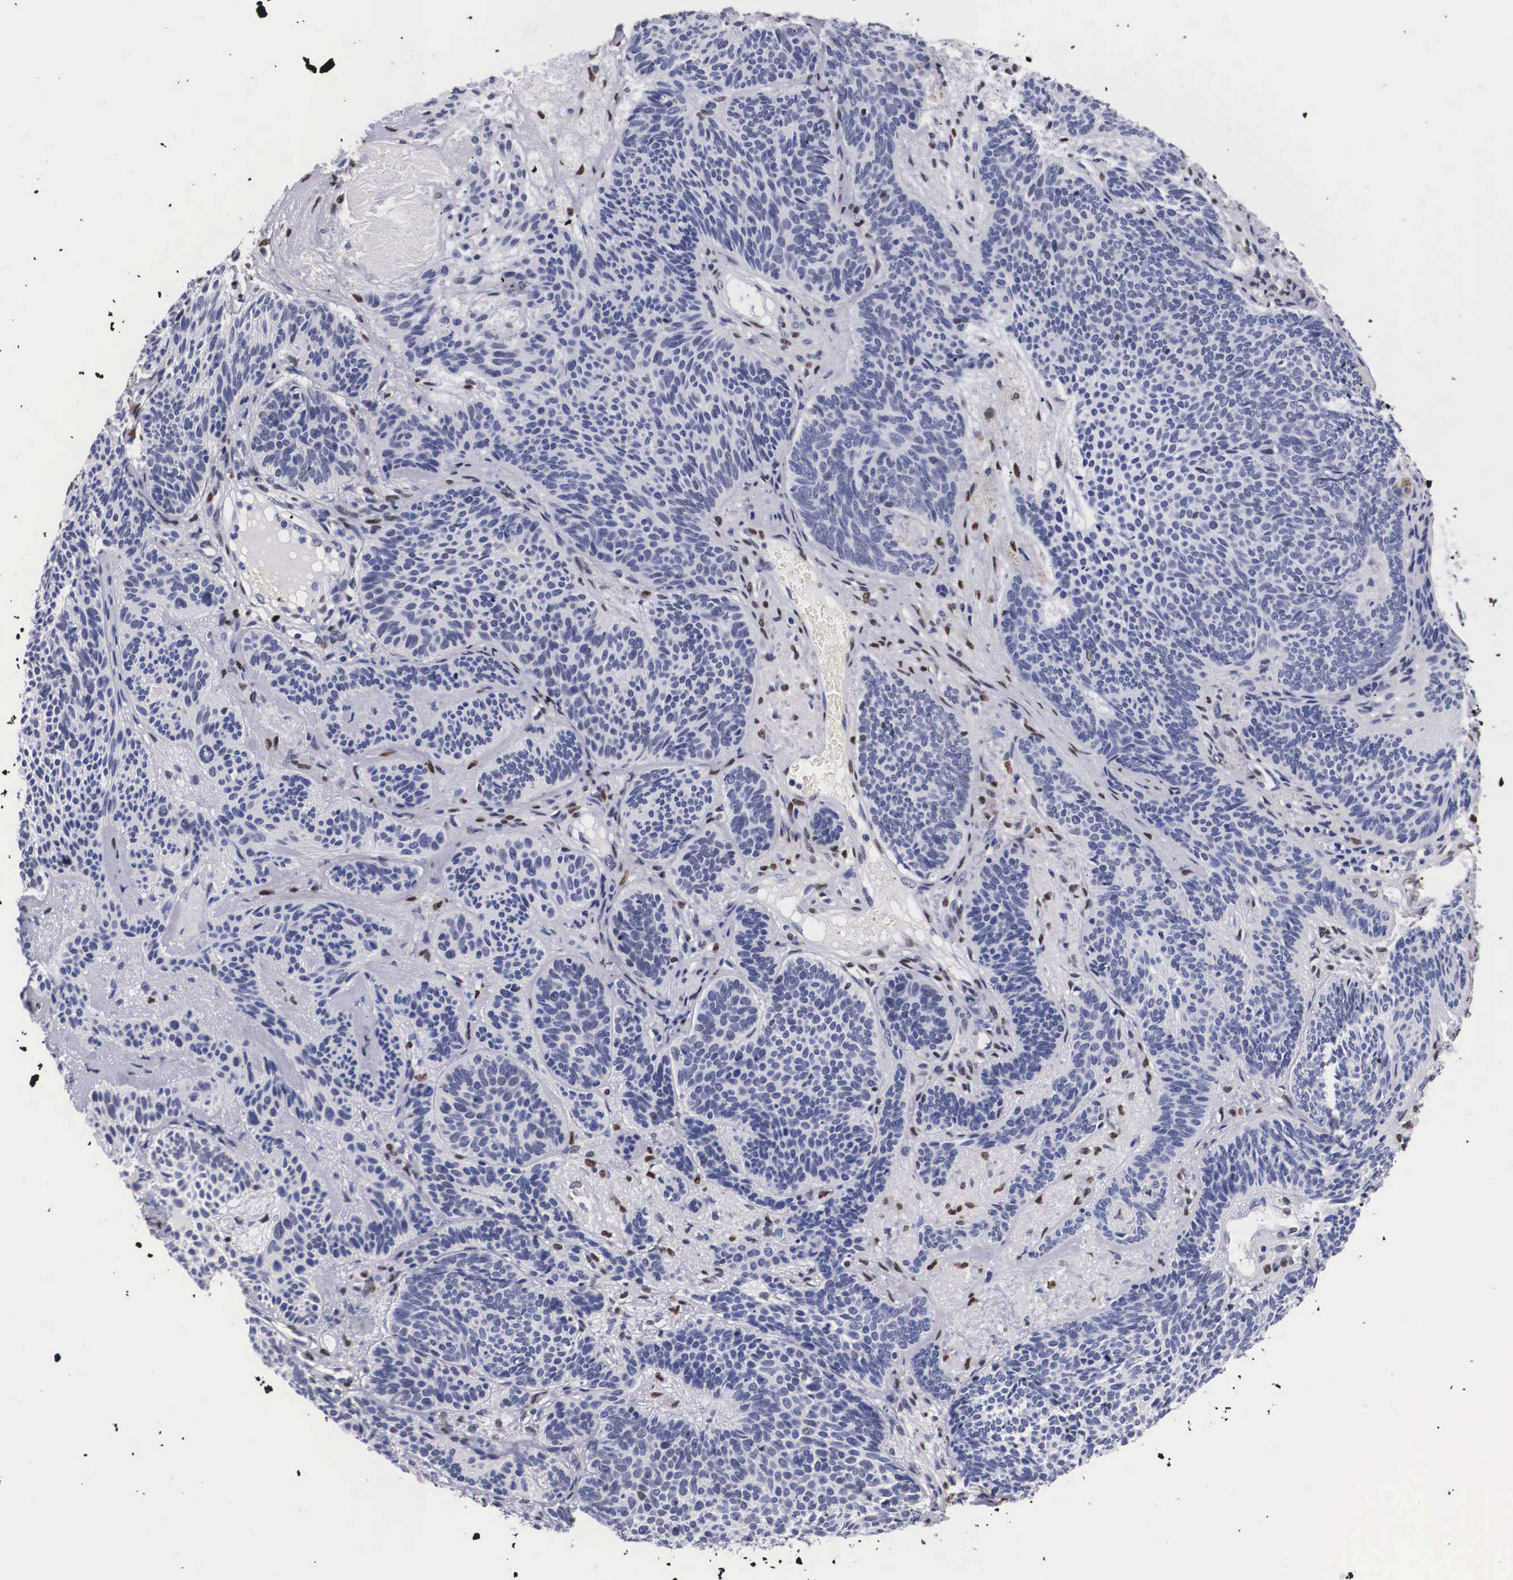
{"staining": {"intensity": "negative", "quantity": "none", "location": "none"}, "tissue": "skin cancer", "cell_type": "Tumor cells", "image_type": "cancer", "snomed": [{"axis": "morphology", "description": "Basal cell carcinoma"}, {"axis": "topography", "description": "Skin"}], "caption": "High magnification brightfield microscopy of basal cell carcinoma (skin) stained with DAB (brown) and counterstained with hematoxylin (blue): tumor cells show no significant positivity. (DAB (3,3'-diaminobenzidine) immunohistochemistry (IHC), high magnification).", "gene": "KHDRBS3", "patient": {"sex": "male", "age": 84}}